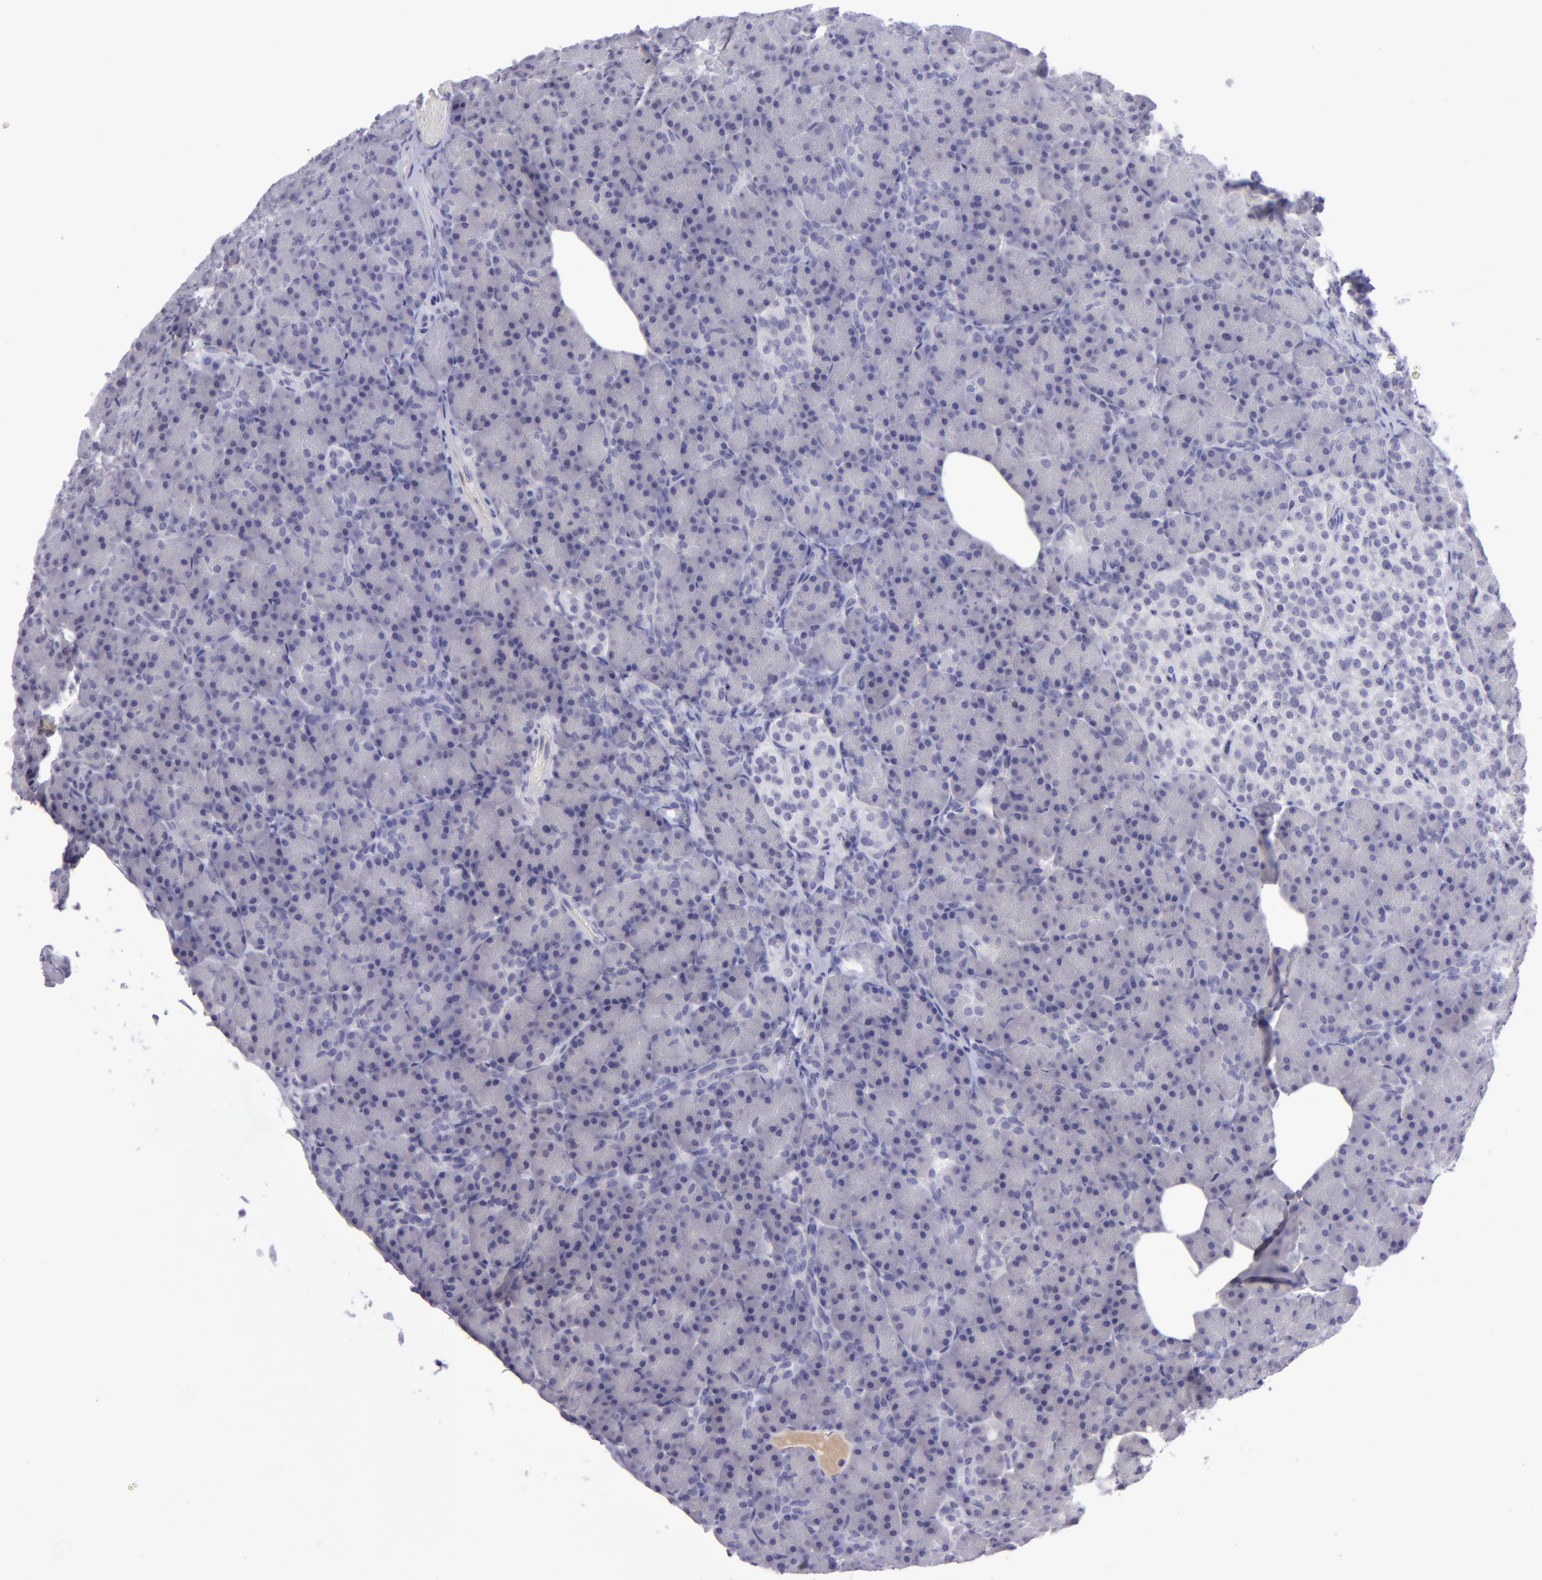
{"staining": {"intensity": "negative", "quantity": "none", "location": "none"}, "tissue": "pancreas", "cell_type": "Exocrine glandular cells", "image_type": "normal", "snomed": [{"axis": "morphology", "description": "Normal tissue, NOS"}, {"axis": "topography", "description": "Pancreas"}], "caption": "An IHC micrograph of benign pancreas is shown. There is no staining in exocrine glandular cells of pancreas. The staining was performed using DAB to visualize the protein expression in brown, while the nuclei were stained in blue with hematoxylin (Magnification: 20x).", "gene": "POU2F2", "patient": {"sex": "female", "age": 43}}